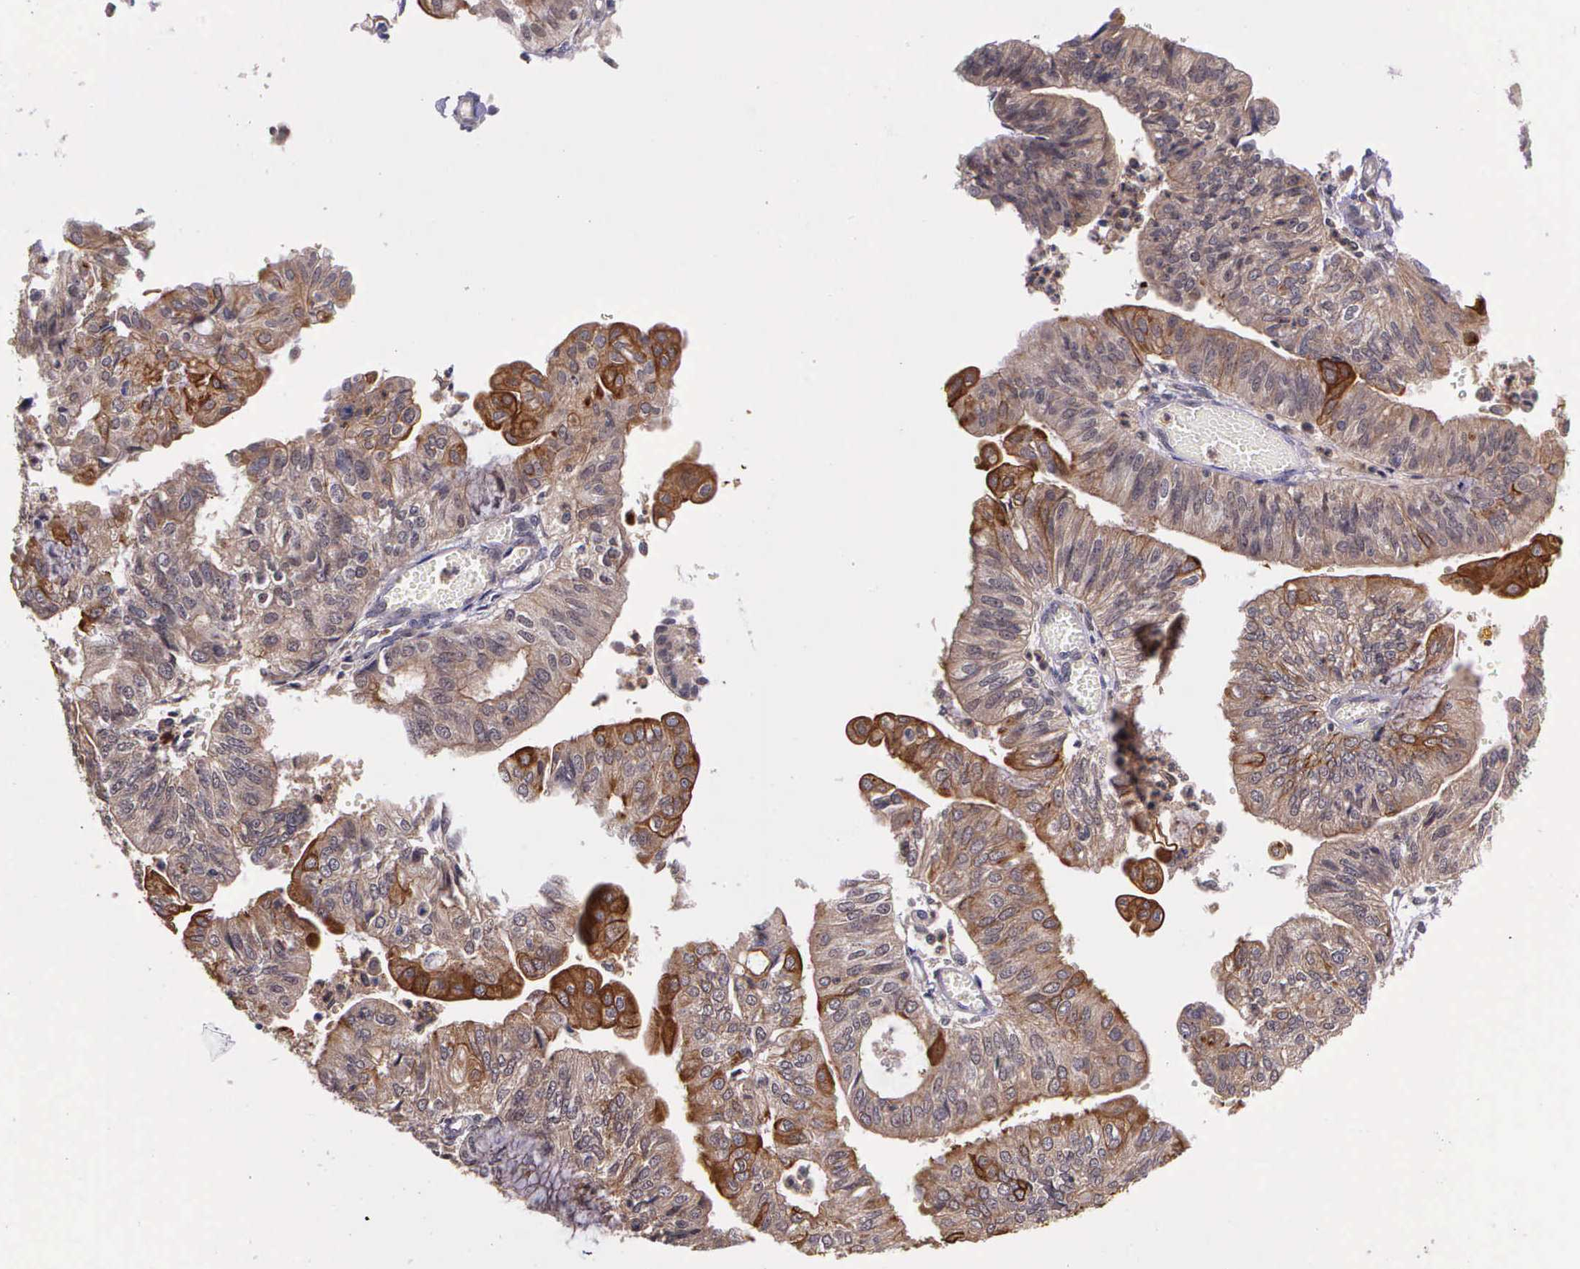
{"staining": {"intensity": "strong", "quantity": "<25%", "location": "cytoplasmic/membranous"}, "tissue": "endometrial cancer", "cell_type": "Tumor cells", "image_type": "cancer", "snomed": [{"axis": "morphology", "description": "Adenocarcinoma, NOS"}, {"axis": "topography", "description": "Endometrium"}], "caption": "High-power microscopy captured an IHC histopathology image of adenocarcinoma (endometrial), revealing strong cytoplasmic/membranous positivity in about <25% of tumor cells.", "gene": "PRICKLE3", "patient": {"sex": "female", "age": 59}}